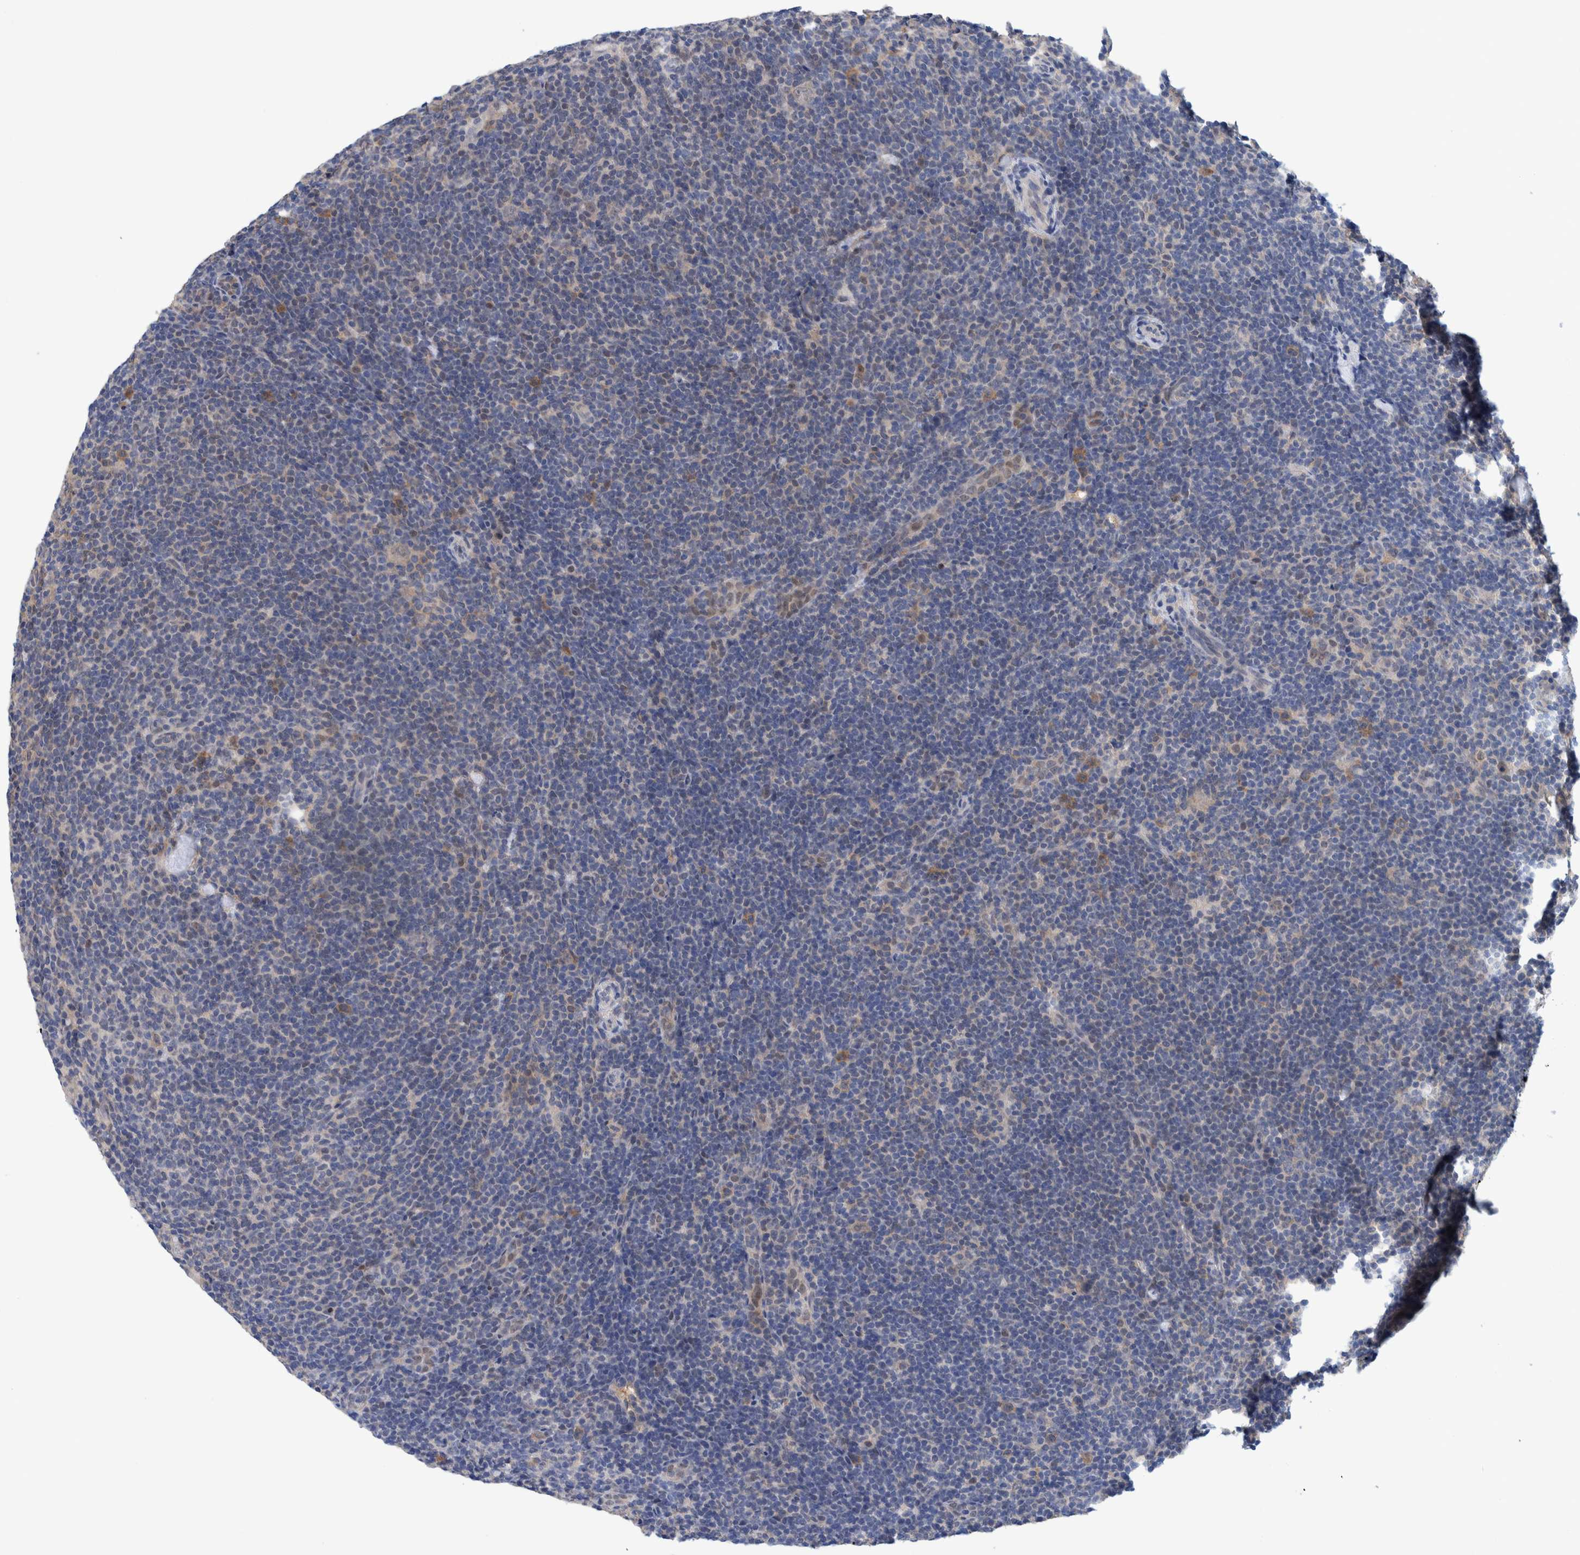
{"staining": {"intensity": "moderate", "quantity": "25%-75%", "location": "cytoplasmic/membranous"}, "tissue": "lymphoma", "cell_type": "Tumor cells", "image_type": "cancer", "snomed": [{"axis": "morphology", "description": "Hodgkin's disease, NOS"}, {"axis": "topography", "description": "Lymph node"}], "caption": "IHC (DAB (3,3'-diaminobenzidine)) staining of lymphoma demonstrates moderate cytoplasmic/membranous protein positivity in approximately 25%-75% of tumor cells.", "gene": "PFAS", "patient": {"sex": "female", "age": 57}}